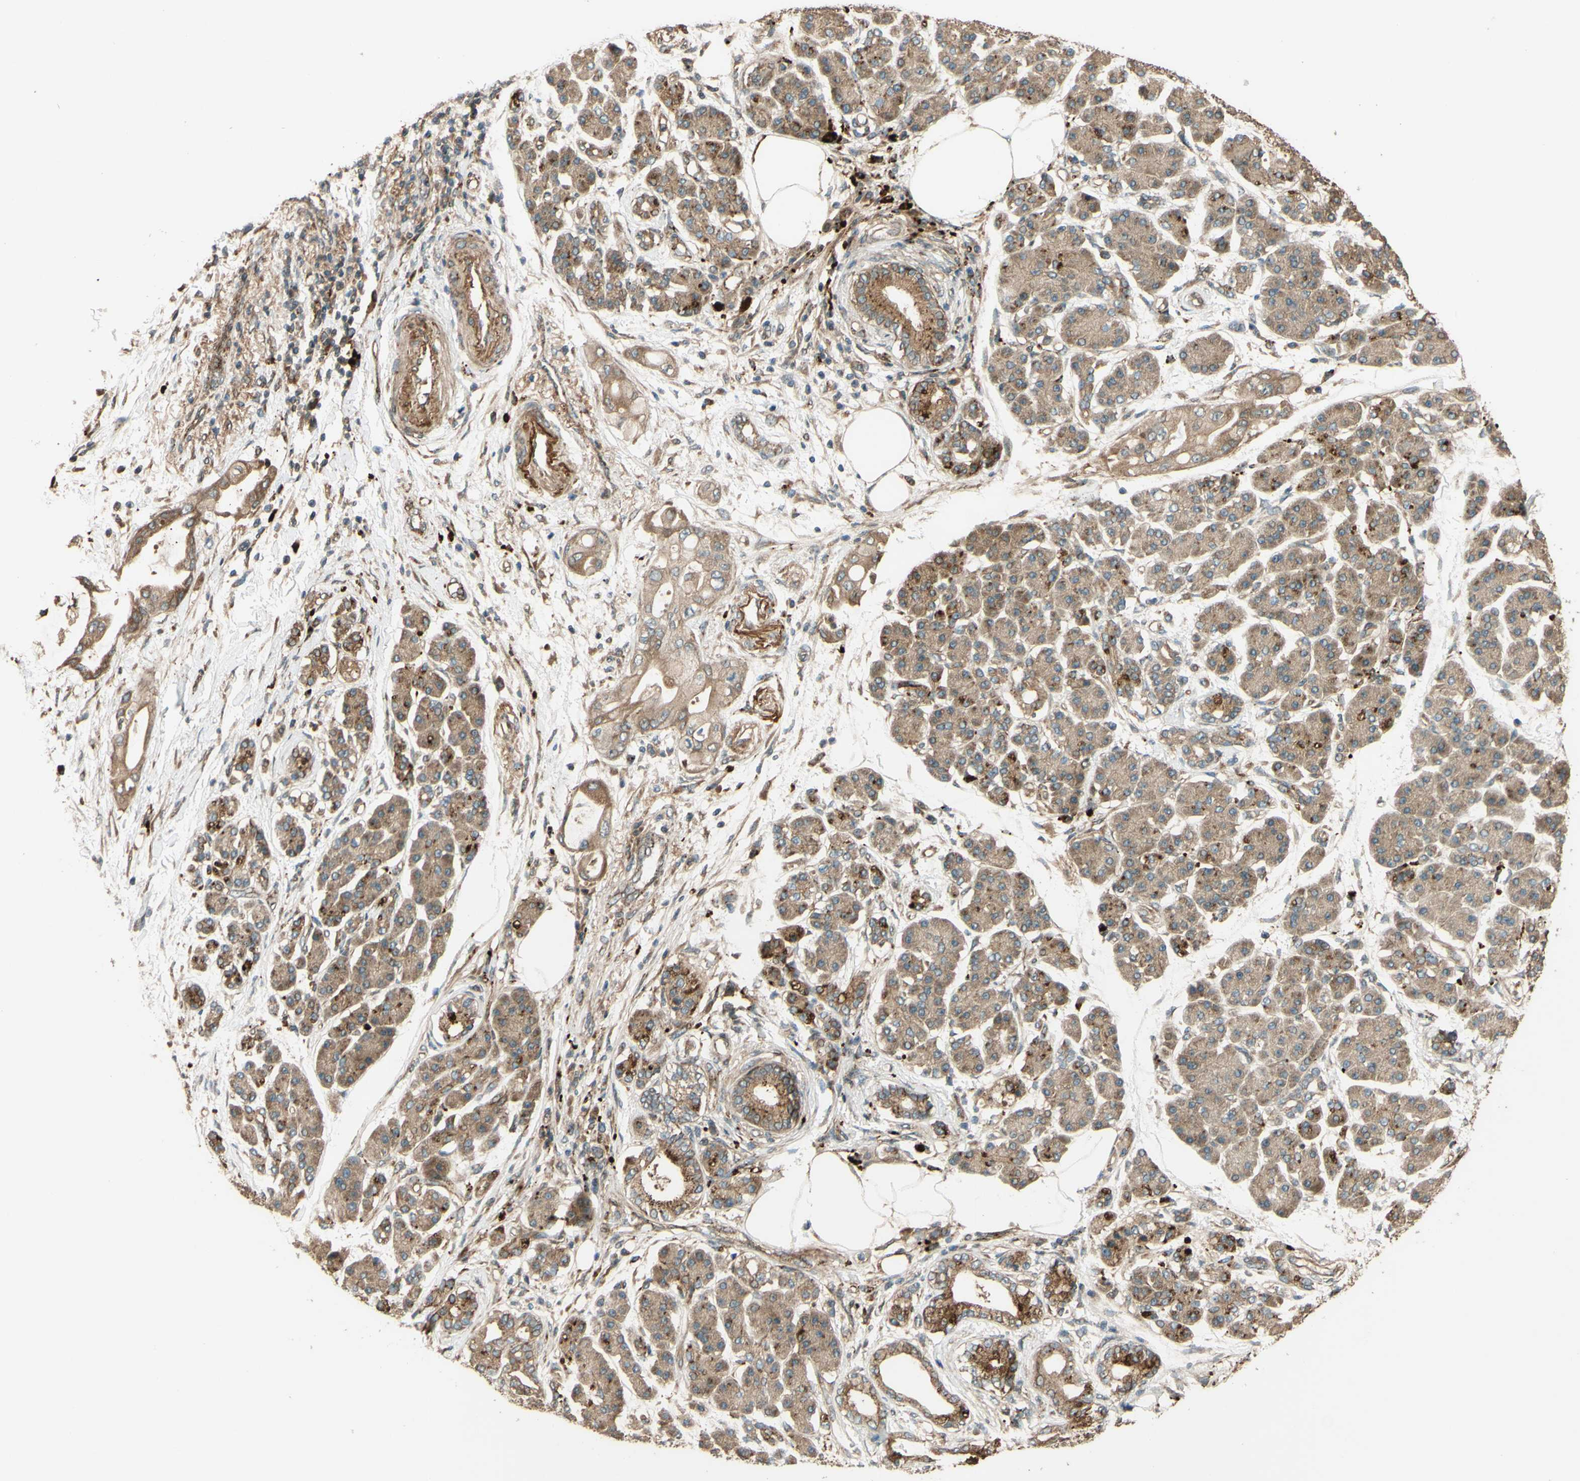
{"staining": {"intensity": "weak", "quantity": ">75%", "location": "cytoplasmic/membranous"}, "tissue": "pancreatic cancer", "cell_type": "Tumor cells", "image_type": "cancer", "snomed": [{"axis": "morphology", "description": "Adenocarcinoma, NOS"}, {"axis": "morphology", "description": "Adenocarcinoma, metastatic, NOS"}, {"axis": "topography", "description": "Lymph node"}, {"axis": "topography", "description": "Pancreas"}, {"axis": "topography", "description": "Duodenum"}], "caption": "High-power microscopy captured an IHC photomicrograph of pancreatic cancer, revealing weak cytoplasmic/membranous positivity in approximately >75% of tumor cells.", "gene": "RNF19A", "patient": {"sex": "female", "age": 64}}